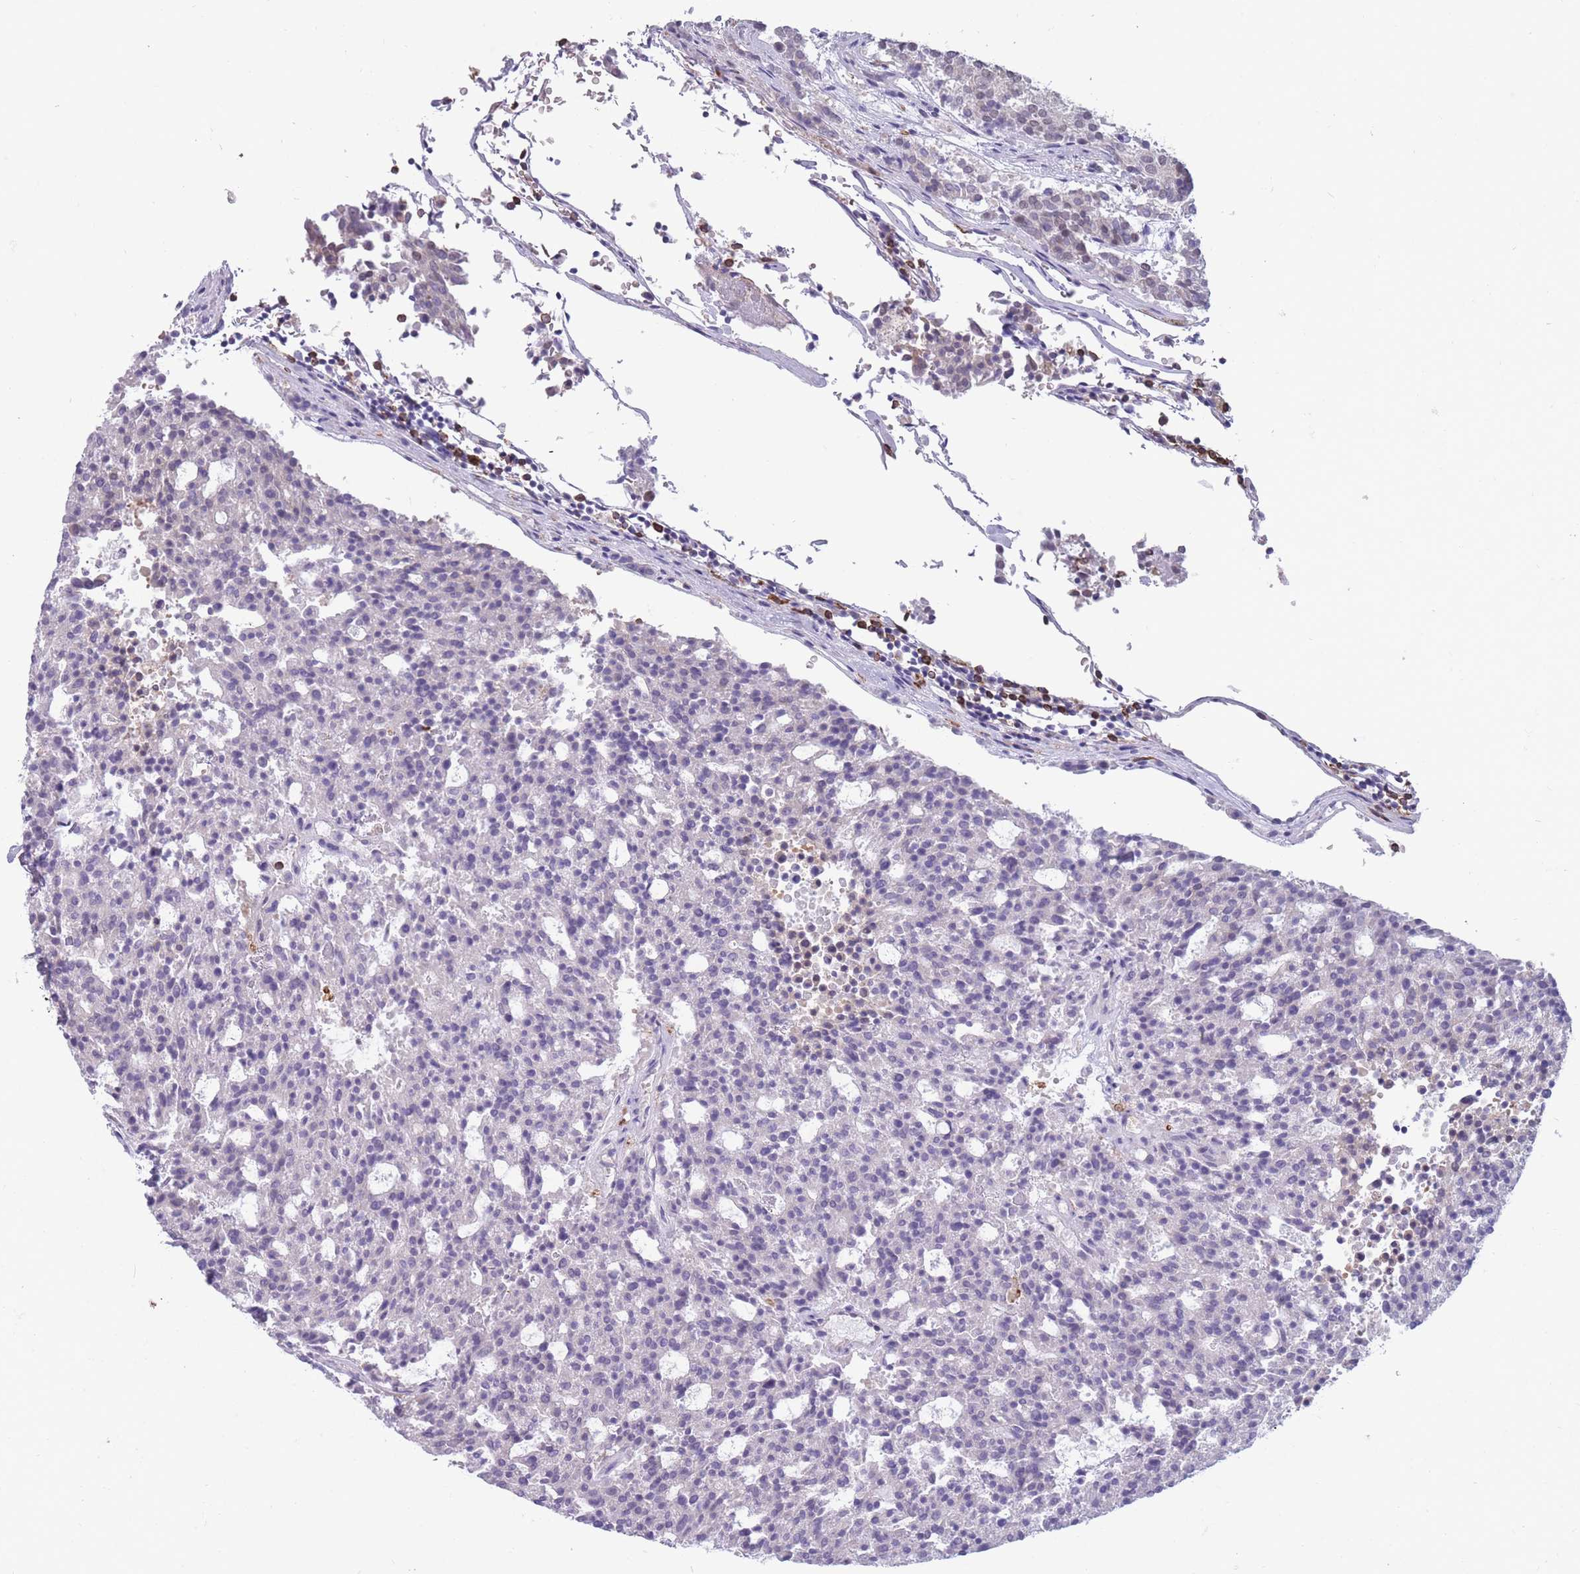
{"staining": {"intensity": "negative", "quantity": "none", "location": "none"}, "tissue": "carcinoid", "cell_type": "Tumor cells", "image_type": "cancer", "snomed": [{"axis": "morphology", "description": "Carcinoid, malignant, NOS"}, {"axis": "topography", "description": "Pancreas"}], "caption": "Immunohistochemistry photomicrograph of carcinoid stained for a protein (brown), which demonstrates no staining in tumor cells.", "gene": "TMEM121", "patient": {"sex": "female", "age": 54}}